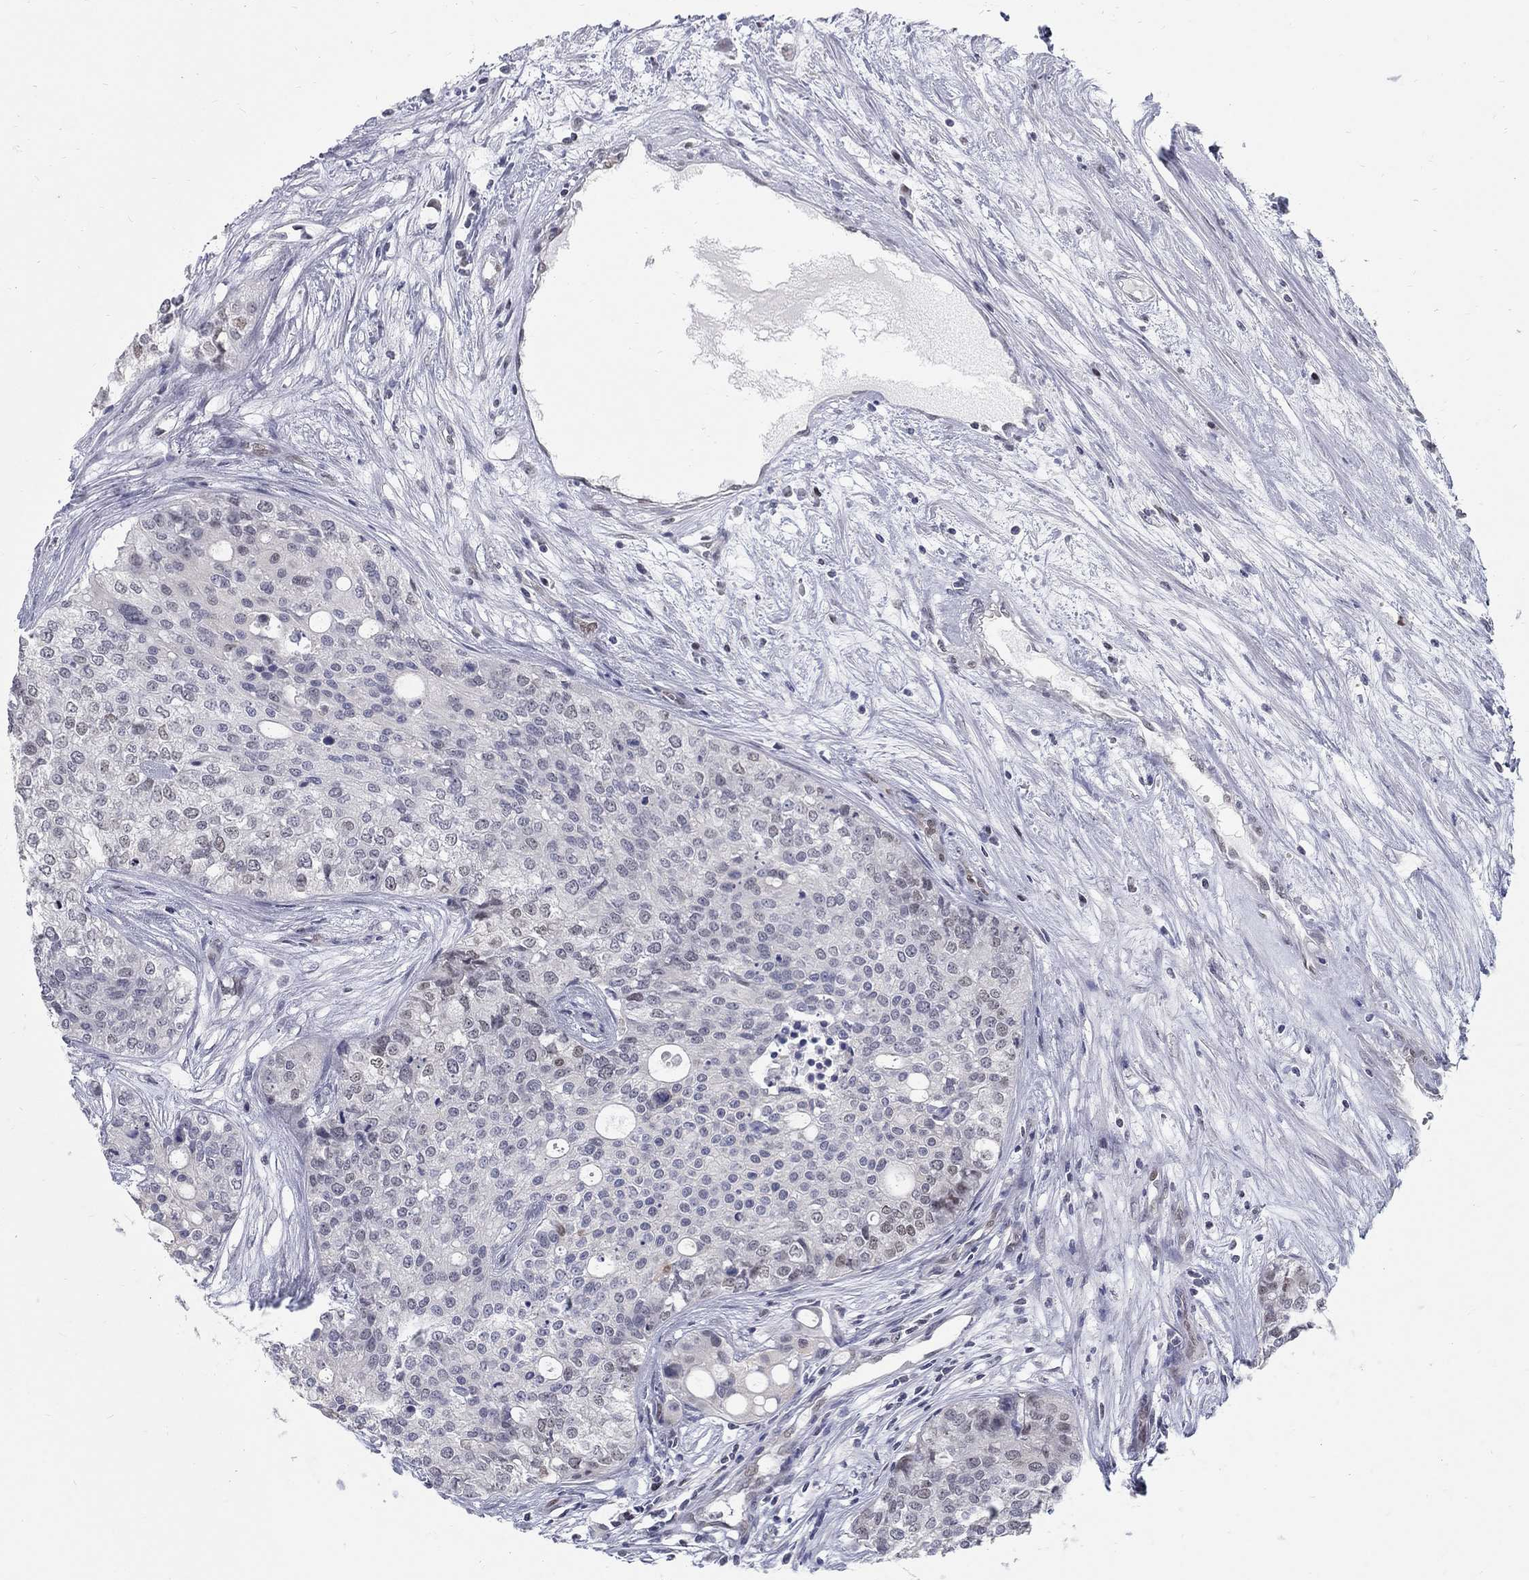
{"staining": {"intensity": "negative", "quantity": "none", "location": "none"}, "tissue": "carcinoid", "cell_type": "Tumor cells", "image_type": "cancer", "snomed": [{"axis": "morphology", "description": "Carcinoid, malignant, NOS"}, {"axis": "topography", "description": "Colon"}], "caption": "The histopathology image demonstrates no significant positivity in tumor cells of carcinoid.", "gene": "GCFC2", "patient": {"sex": "male", "age": 81}}